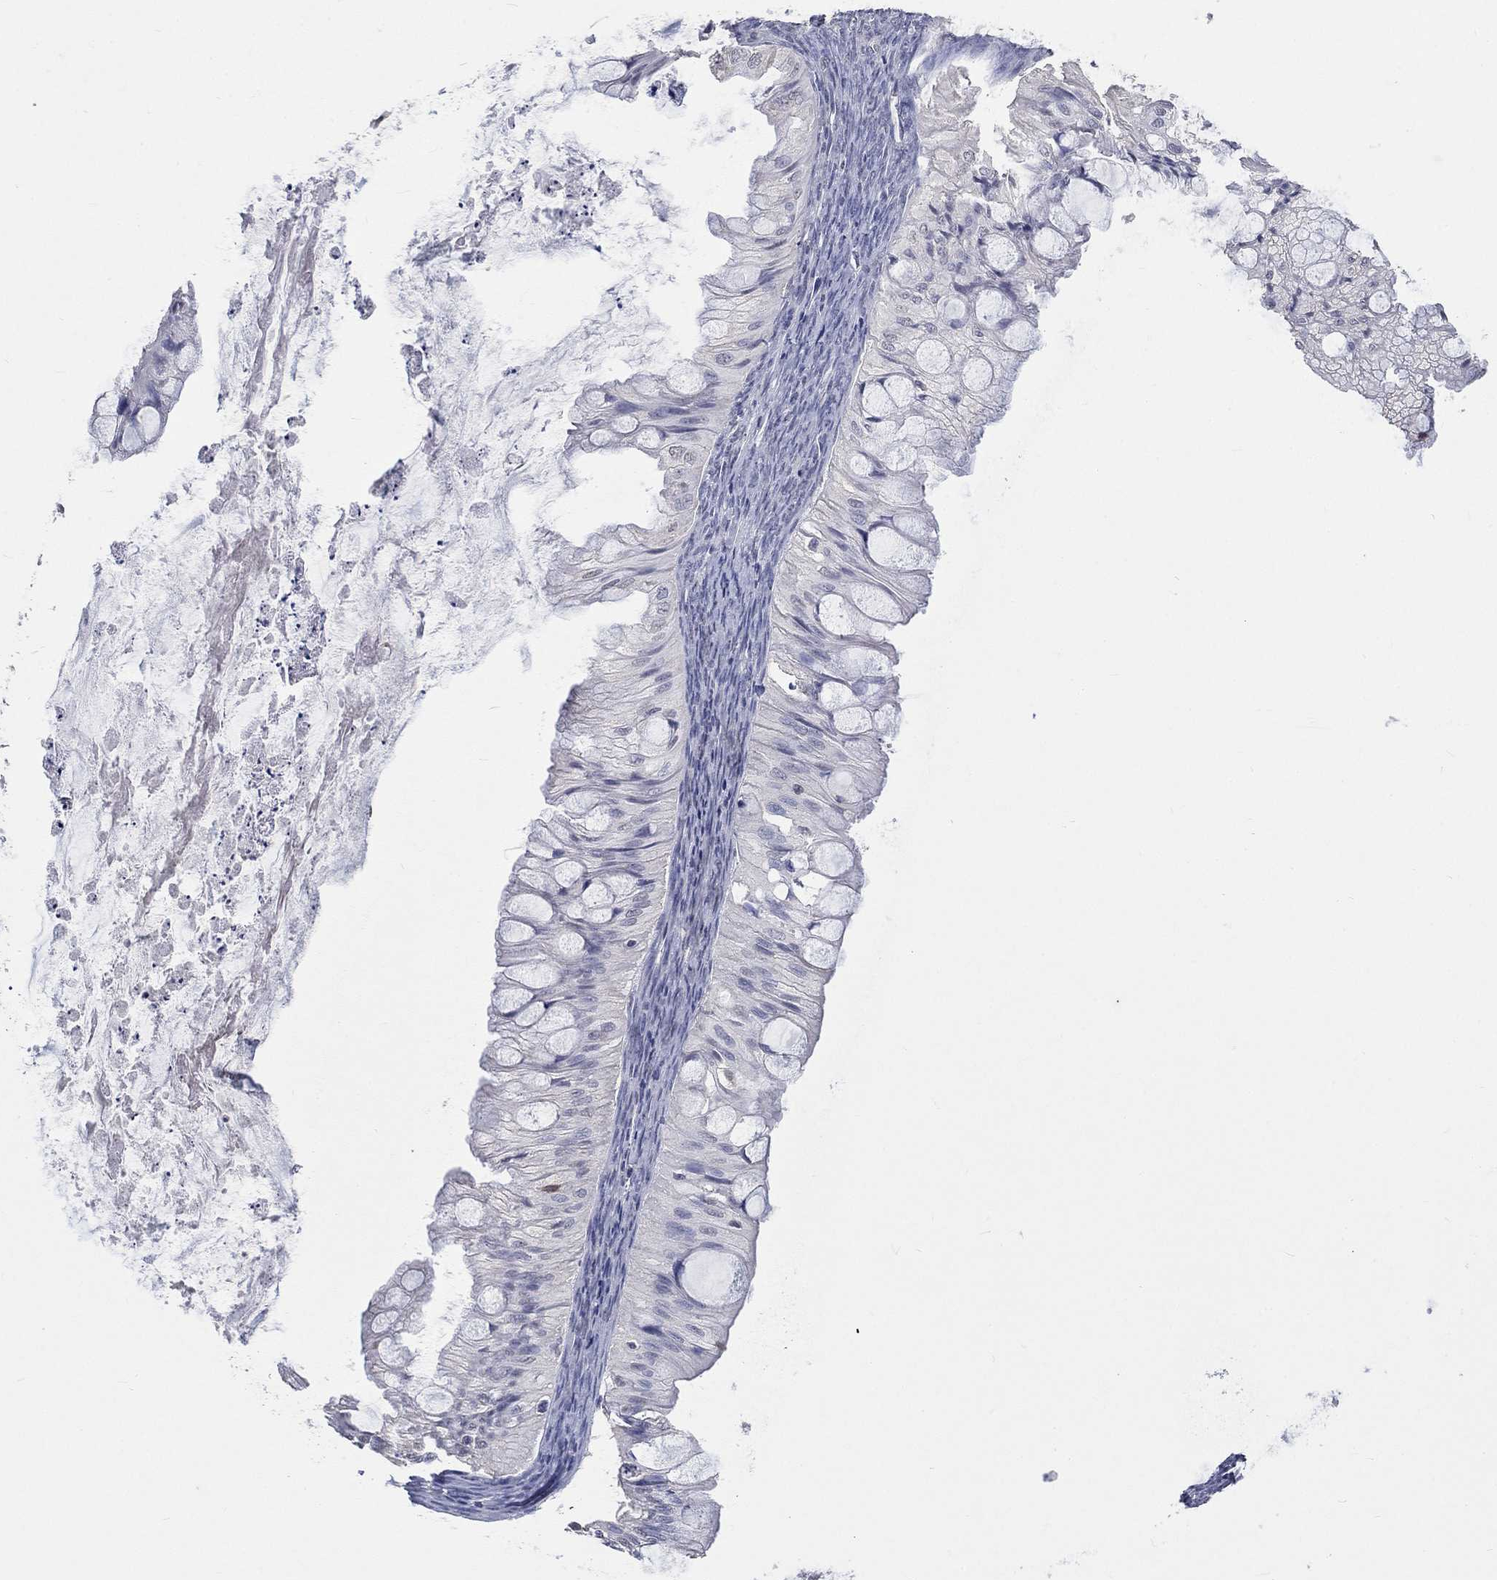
{"staining": {"intensity": "negative", "quantity": "none", "location": "none"}, "tissue": "ovarian cancer", "cell_type": "Tumor cells", "image_type": "cancer", "snomed": [{"axis": "morphology", "description": "Cystadenocarcinoma, mucinous, NOS"}, {"axis": "topography", "description": "Ovary"}], "caption": "High magnification brightfield microscopy of ovarian cancer stained with DAB (3,3'-diaminobenzidine) (brown) and counterstained with hematoxylin (blue): tumor cells show no significant expression.", "gene": "ZBTB18", "patient": {"sex": "female", "age": 57}}